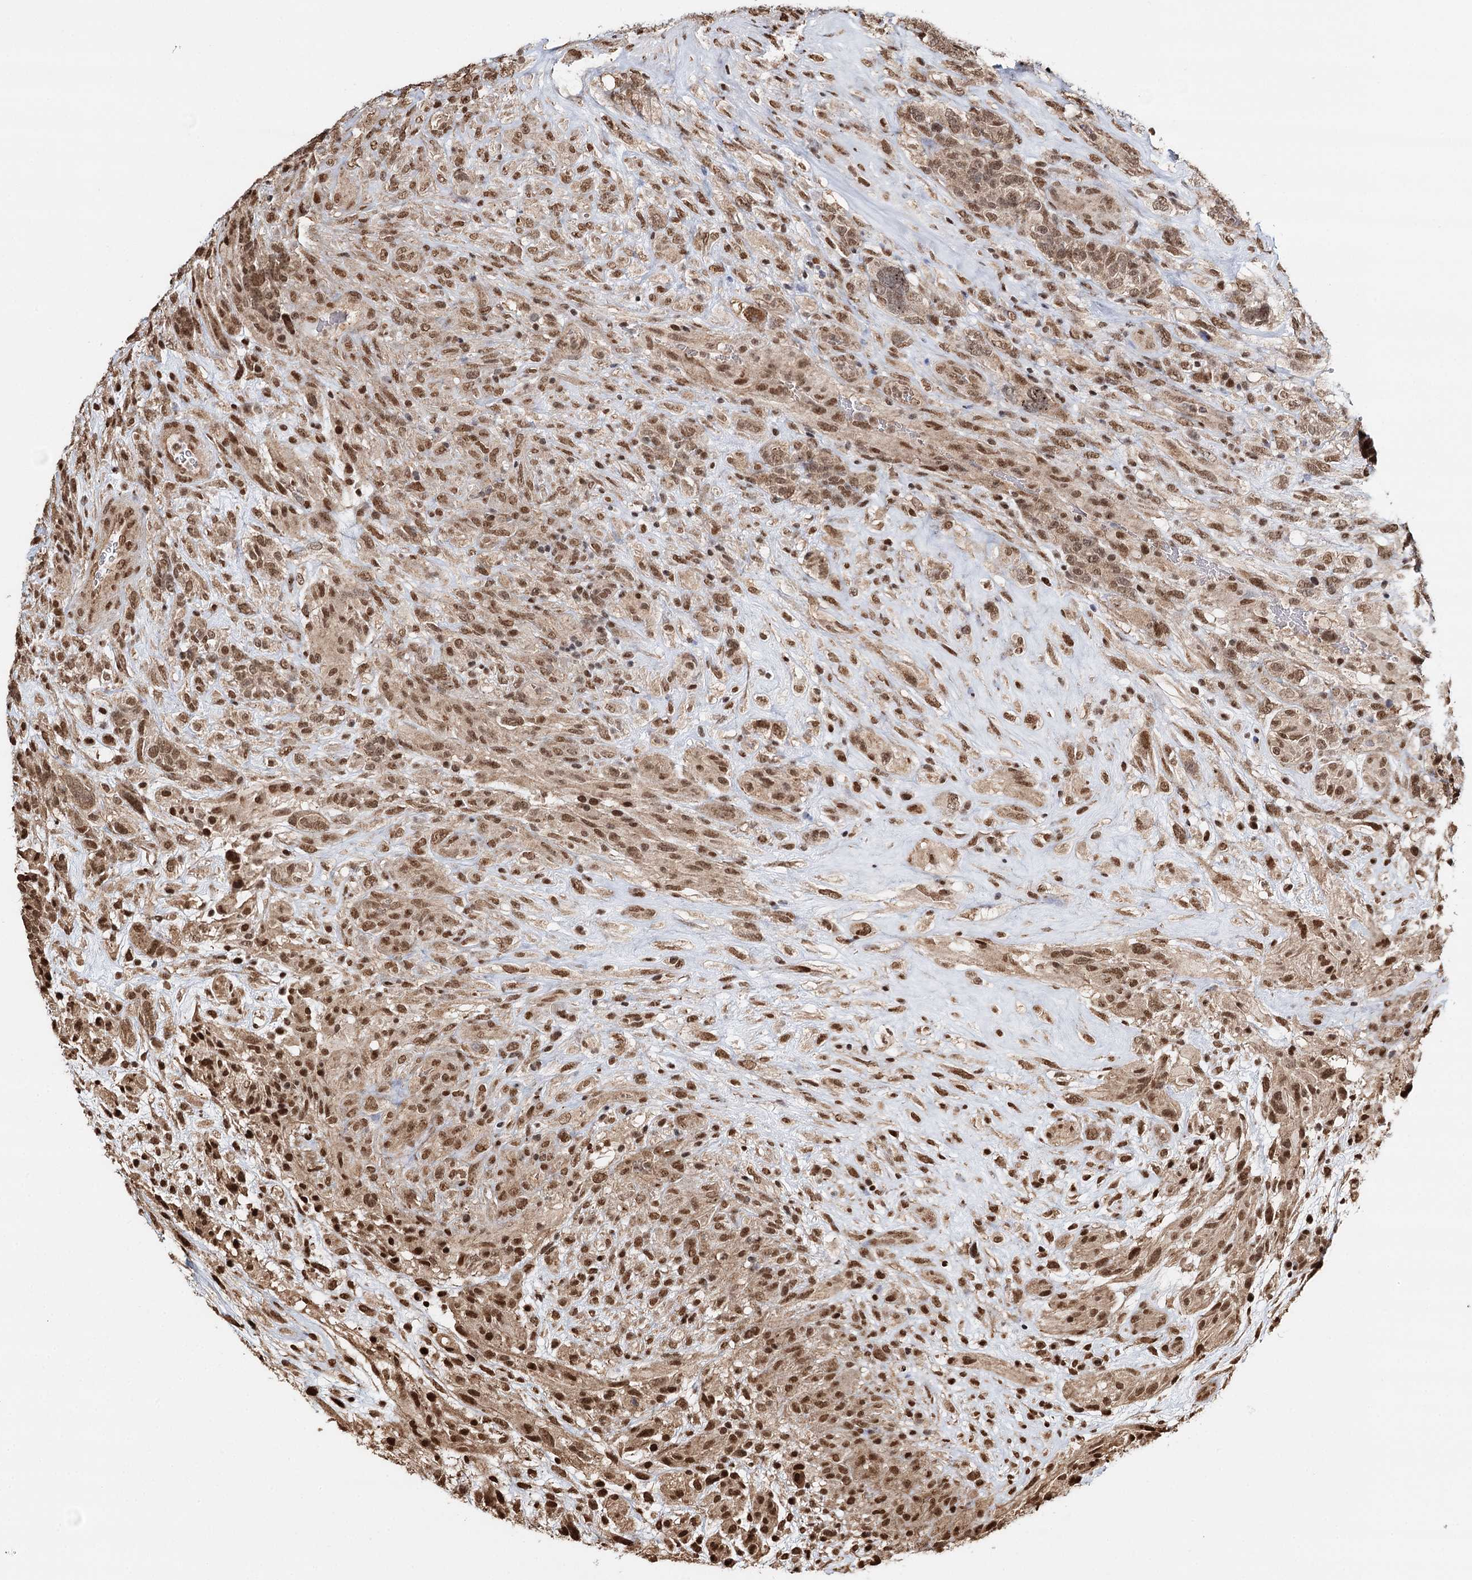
{"staining": {"intensity": "moderate", "quantity": ">75%", "location": "nuclear"}, "tissue": "glioma", "cell_type": "Tumor cells", "image_type": "cancer", "snomed": [{"axis": "morphology", "description": "Glioma, malignant, High grade"}, {"axis": "topography", "description": "Brain"}], "caption": "Approximately >75% of tumor cells in glioma exhibit moderate nuclear protein staining as visualized by brown immunohistochemical staining.", "gene": "RPS27A", "patient": {"sex": "male", "age": 61}}